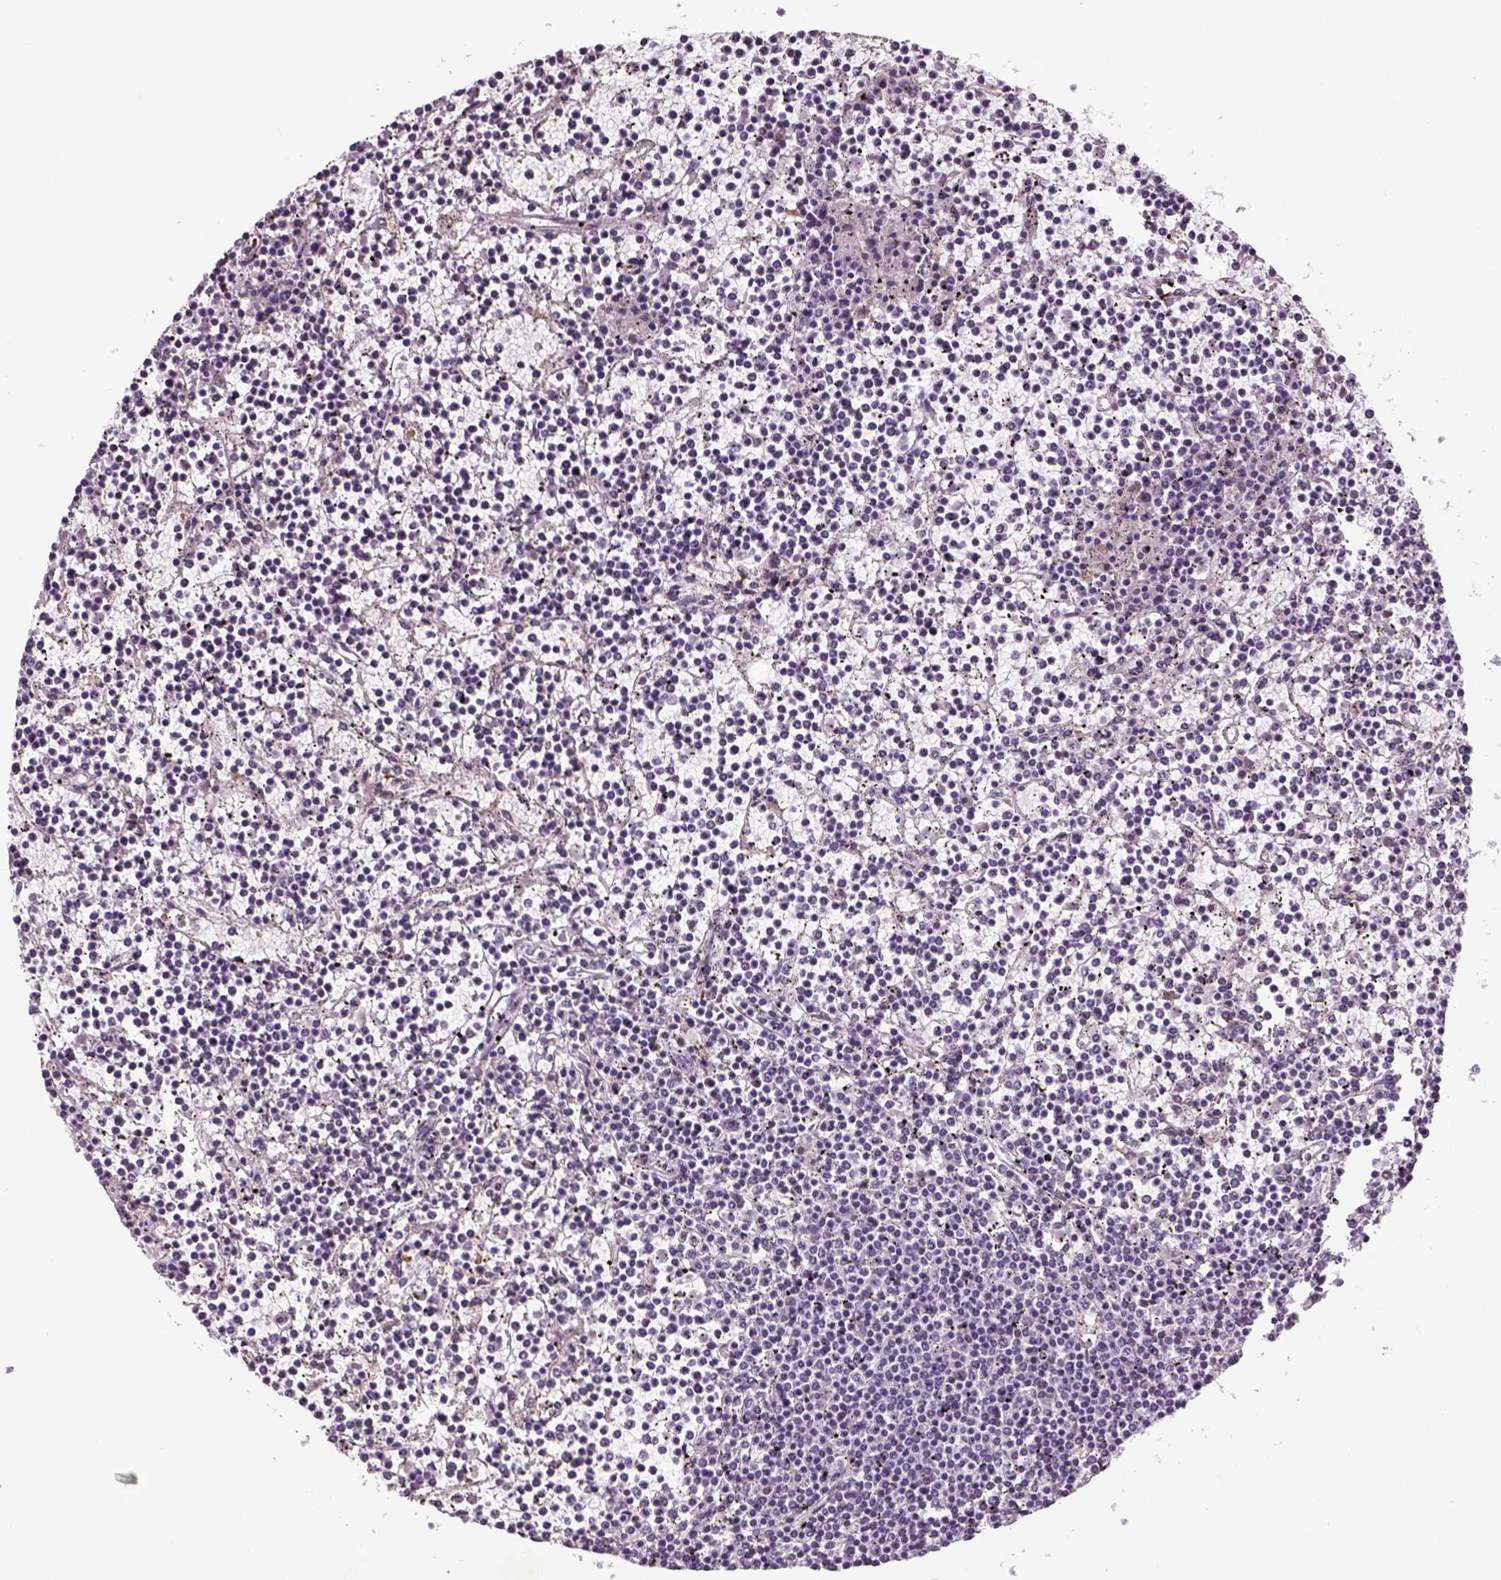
{"staining": {"intensity": "negative", "quantity": "none", "location": "none"}, "tissue": "lymphoma", "cell_type": "Tumor cells", "image_type": "cancer", "snomed": [{"axis": "morphology", "description": "Malignant lymphoma, non-Hodgkin's type, Low grade"}, {"axis": "topography", "description": "Spleen"}], "caption": "This is an immunohistochemistry micrograph of malignant lymphoma, non-Hodgkin's type (low-grade). There is no staining in tumor cells.", "gene": "NECAB1", "patient": {"sex": "female", "age": 19}}